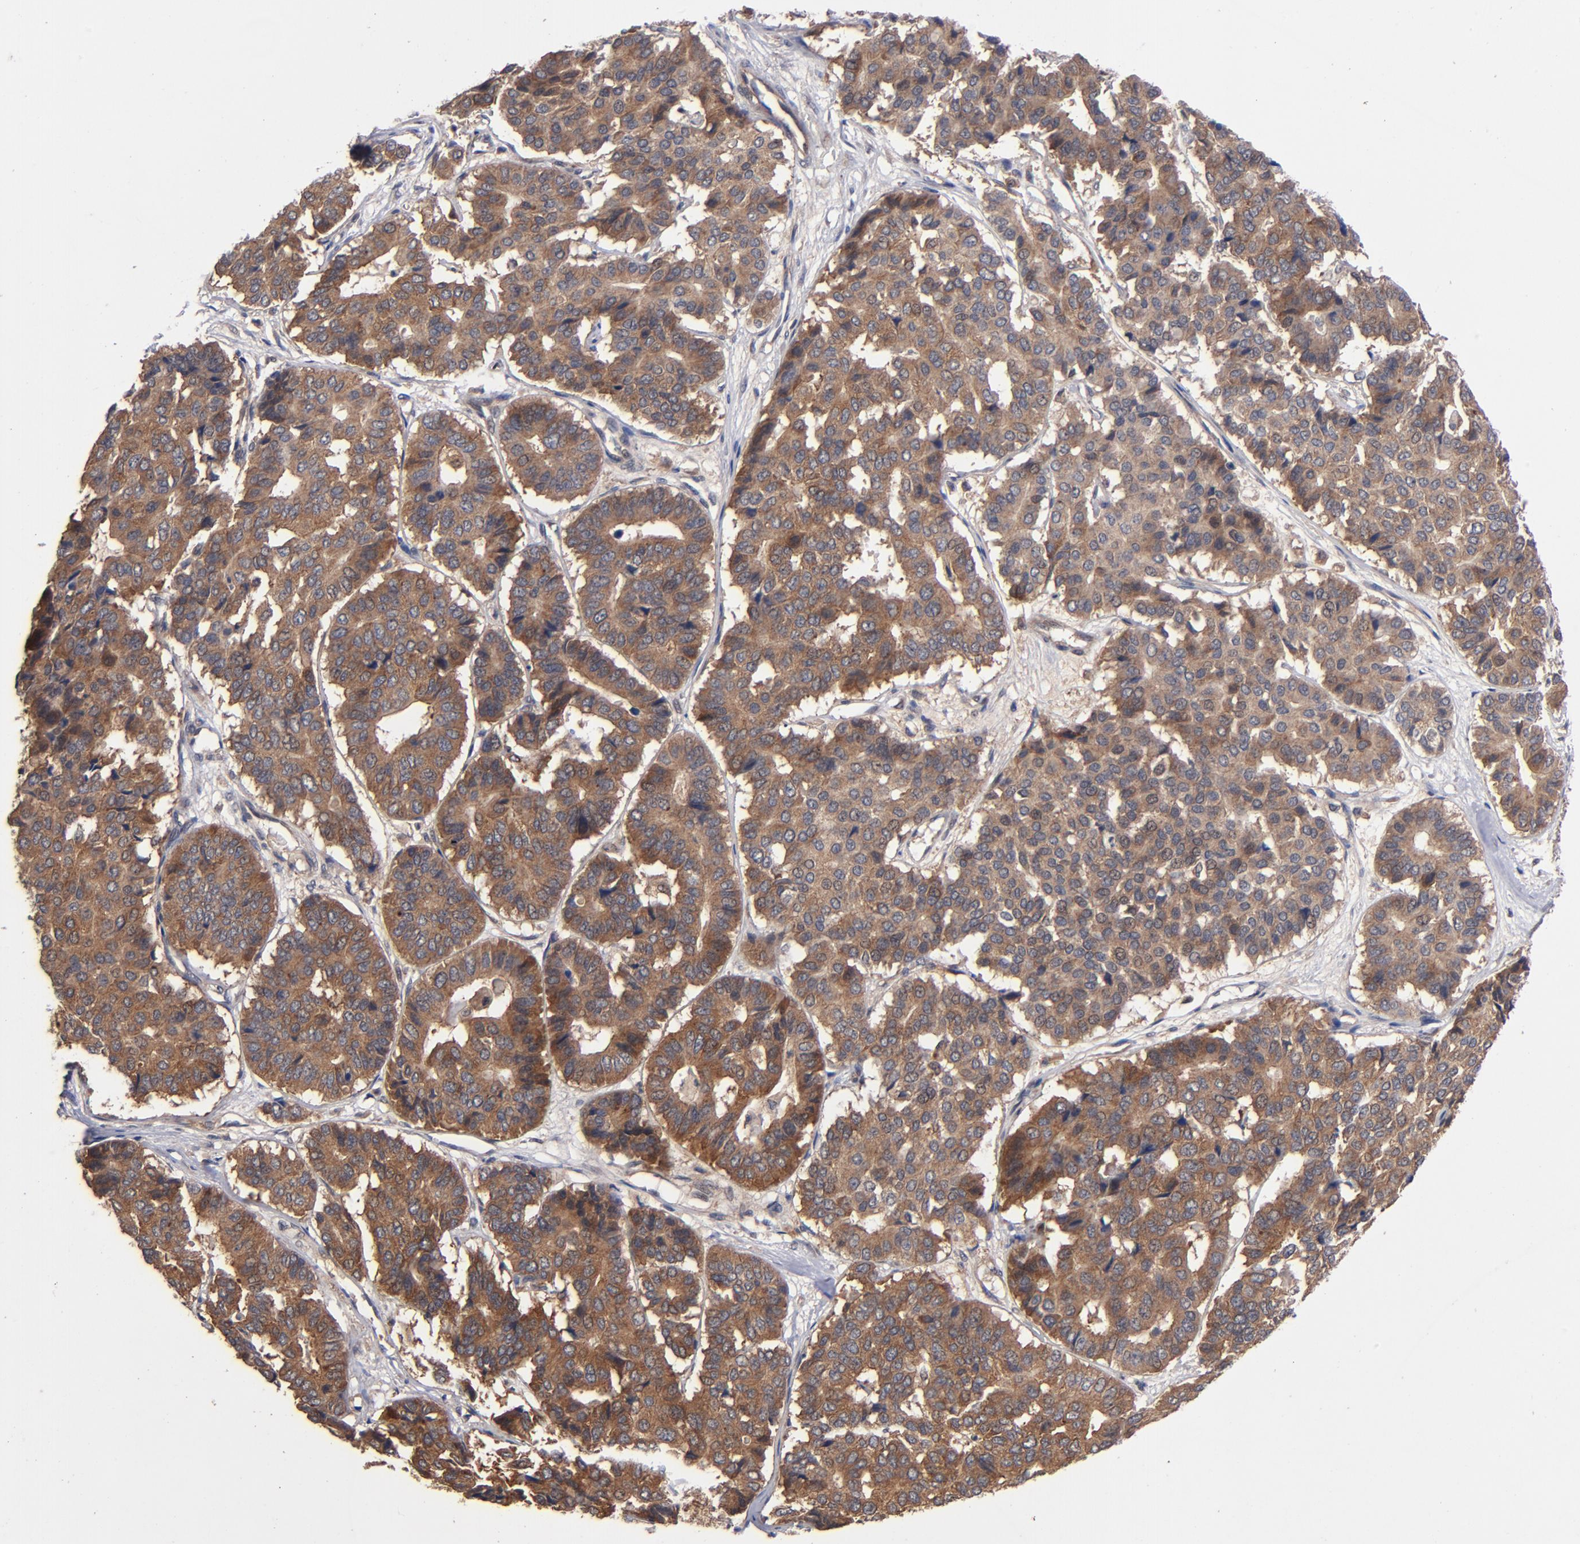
{"staining": {"intensity": "moderate", "quantity": ">75%", "location": "cytoplasmic/membranous"}, "tissue": "pancreatic cancer", "cell_type": "Tumor cells", "image_type": "cancer", "snomed": [{"axis": "morphology", "description": "Adenocarcinoma, NOS"}, {"axis": "topography", "description": "Pancreas"}], "caption": "The histopathology image reveals a brown stain indicating the presence of a protein in the cytoplasmic/membranous of tumor cells in pancreatic cancer (adenocarcinoma).", "gene": "BDKRB1", "patient": {"sex": "male", "age": 50}}